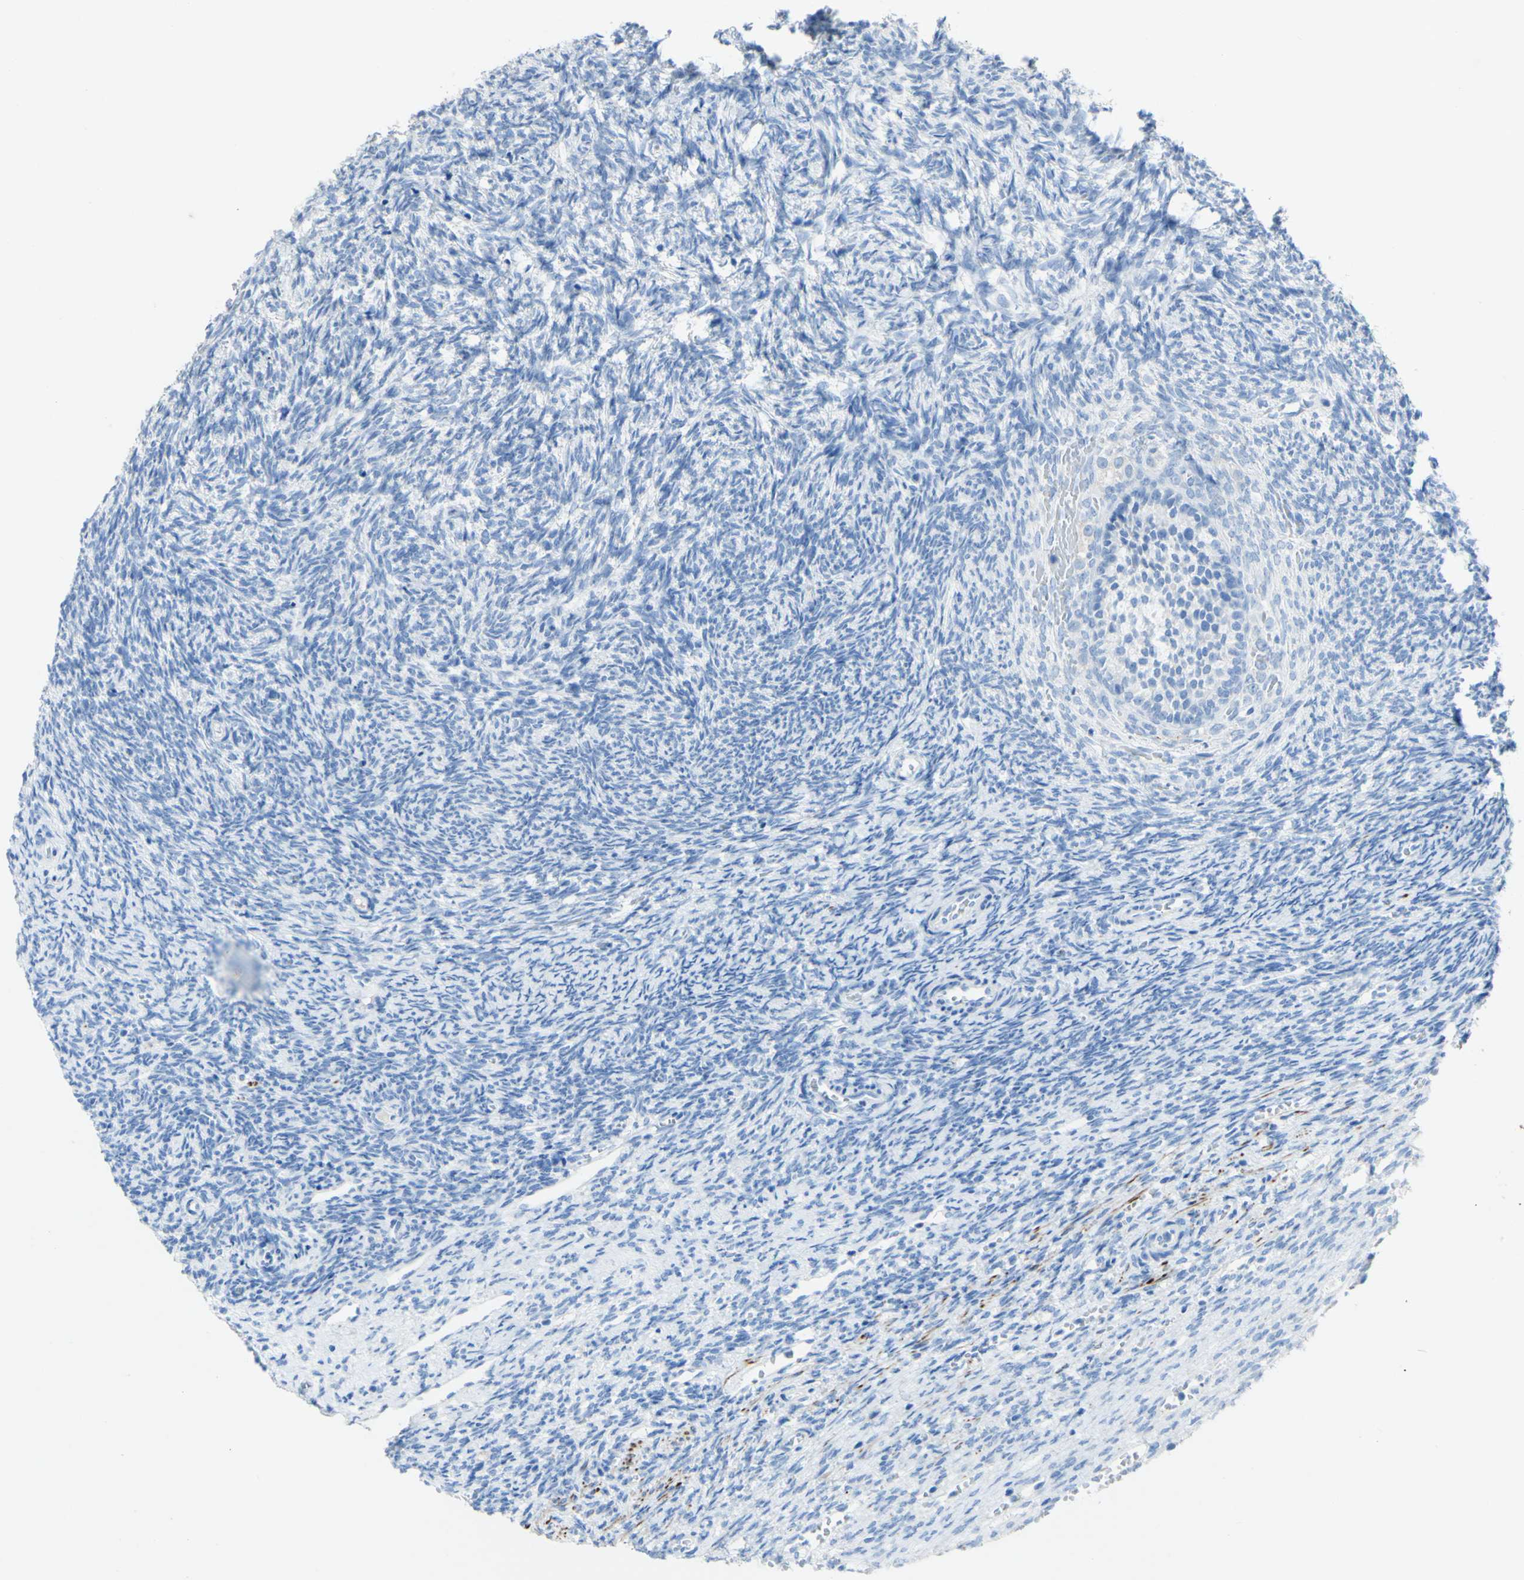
{"staining": {"intensity": "negative", "quantity": "none", "location": "none"}, "tissue": "ovary", "cell_type": "Follicle cells", "image_type": "normal", "snomed": [{"axis": "morphology", "description": "Normal tissue, NOS"}, {"axis": "topography", "description": "Ovary"}], "caption": "This histopathology image is of benign ovary stained with immunohistochemistry to label a protein in brown with the nuclei are counter-stained blue. There is no positivity in follicle cells.", "gene": "DSC2", "patient": {"sex": "female", "age": 41}}